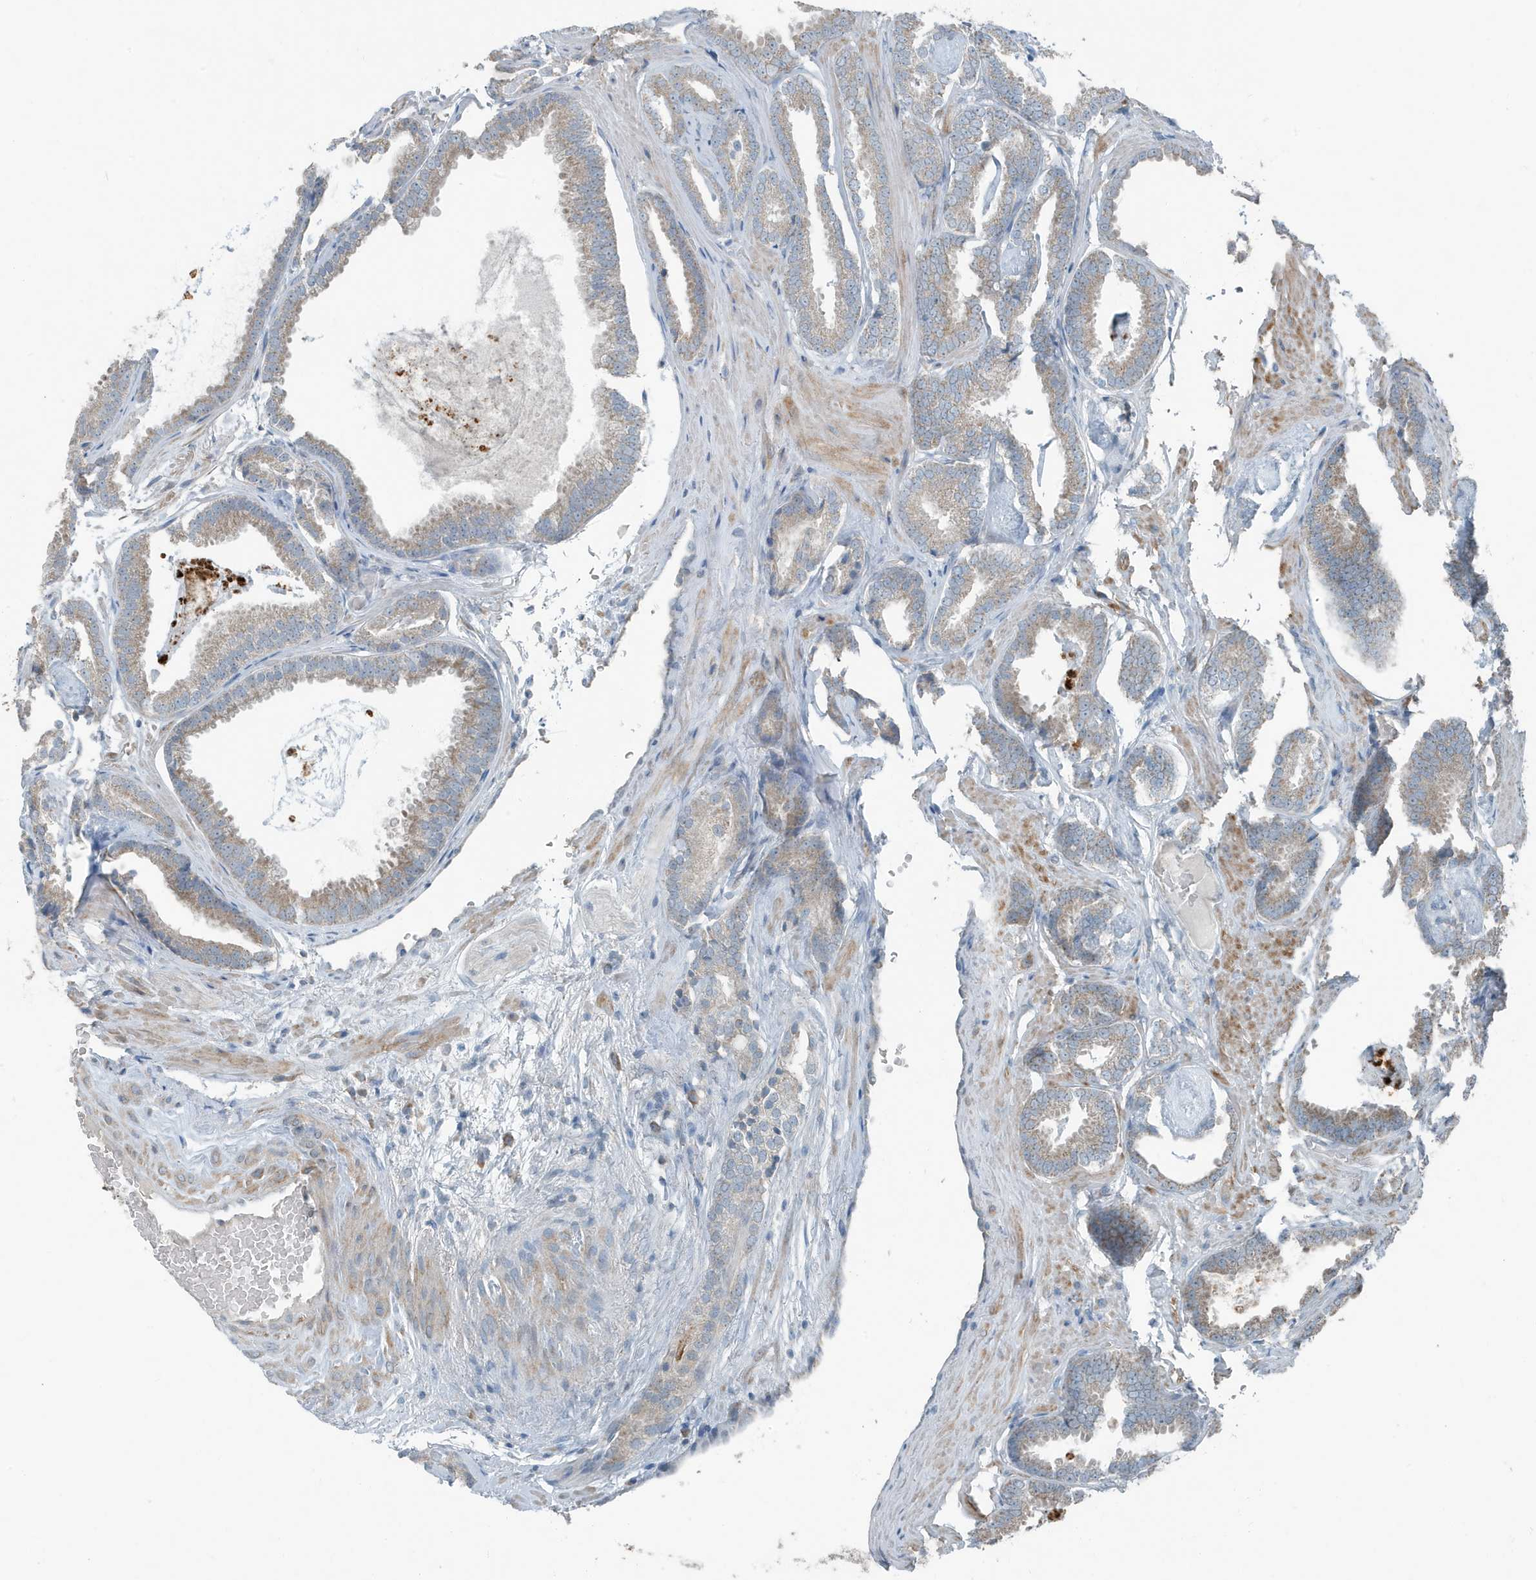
{"staining": {"intensity": "weak", "quantity": "25%-75%", "location": "cytoplasmic/membranous"}, "tissue": "prostate cancer", "cell_type": "Tumor cells", "image_type": "cancer", "snomed": [{"axis": "morphology", "description": "Adenocarcinoma, Low grade"}, {"axis": "topography", "description": "Prostate"}], "caption": "Human prostate low-grade adenocarcinoma stained with a brown dye exhibits weak cytoplasmic/membranous positive expression in about 25%-75% of tumor cells.", "gene": "MT-CYB", "patient": {"sex": "male", "age": 71}}